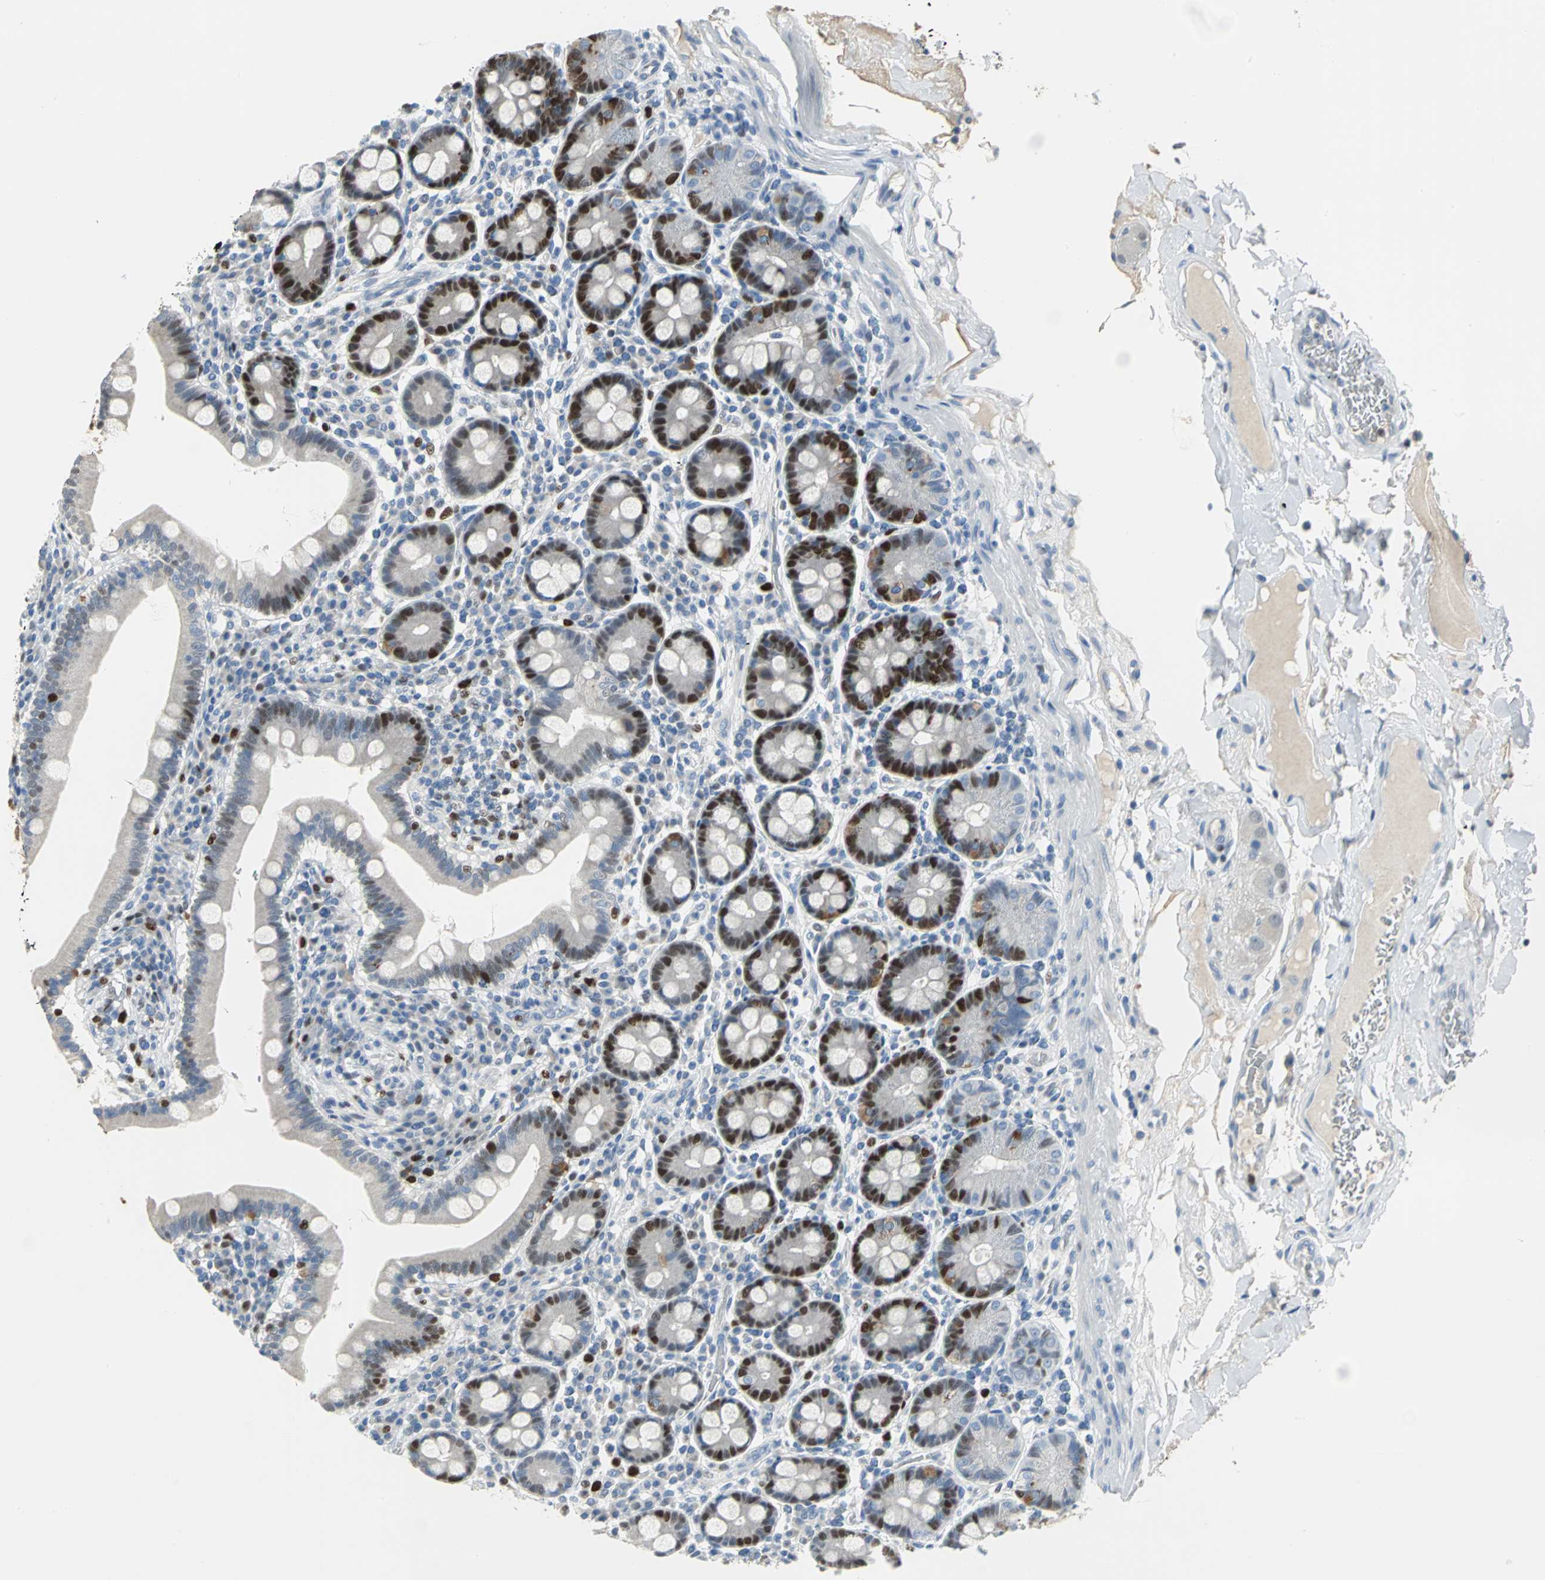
{"staining": {"intensity": "strong", "quantity": "25%-75%", "location": "cytoplasmic/membranous,nuclear"}, "tissue": "duodenum", "cell_type": "Glandular cells", "image_type": "normal", "snomed": [{"axis": "morphology", "description": "Normal tissue, NOS"}, {"axis": "topography", "description": "Duodenum"}], "caption": "Strong cytoplasmic/membranous,nuclear positivity is identified in approximately 25%-75% of glandular cells in benign duodenum.", "gene": "MCM4", "patient": {"sex": "male", "age": 50}}